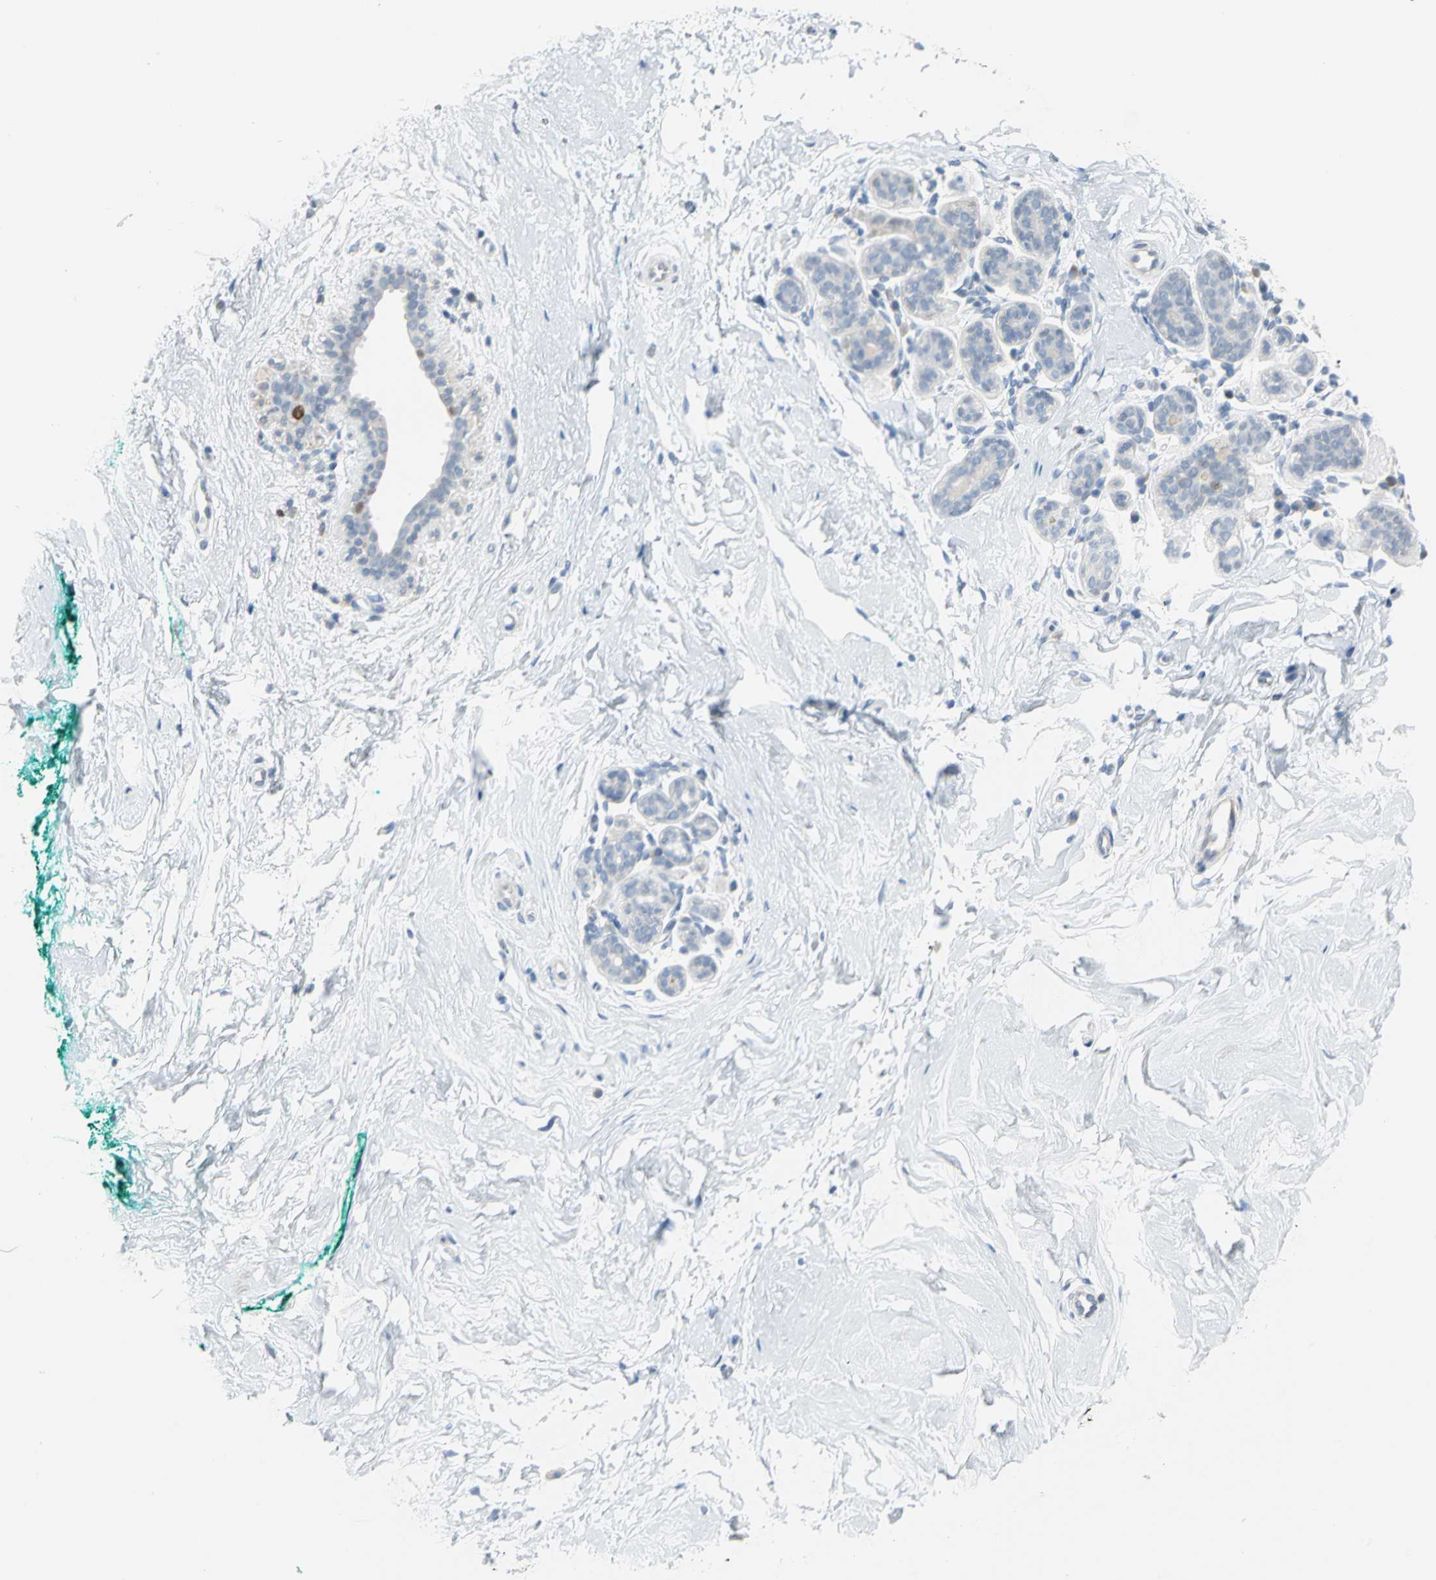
{"staining": {"intensity": "negative", "quantity": "none", "location": "none"}, "tissue": "breast", "cell_type": "Adipocytes", "image_type": "normal", "snomed": [{"axis": "morphology", "description": "Normal tissue, NOS"}, {"axis": "topography", "description": "Breast"}], "caption": "The micrograph displays no significant positivity in adipocytes of breast. (Stains: DAB (3,3'-diaminobenzidine) IHC with hematoxylin counter stain, Microscopy: brightfield microscopy at high magnification).", "gene": "MCM3", "patient": {"sex": "female", "age": 52}}